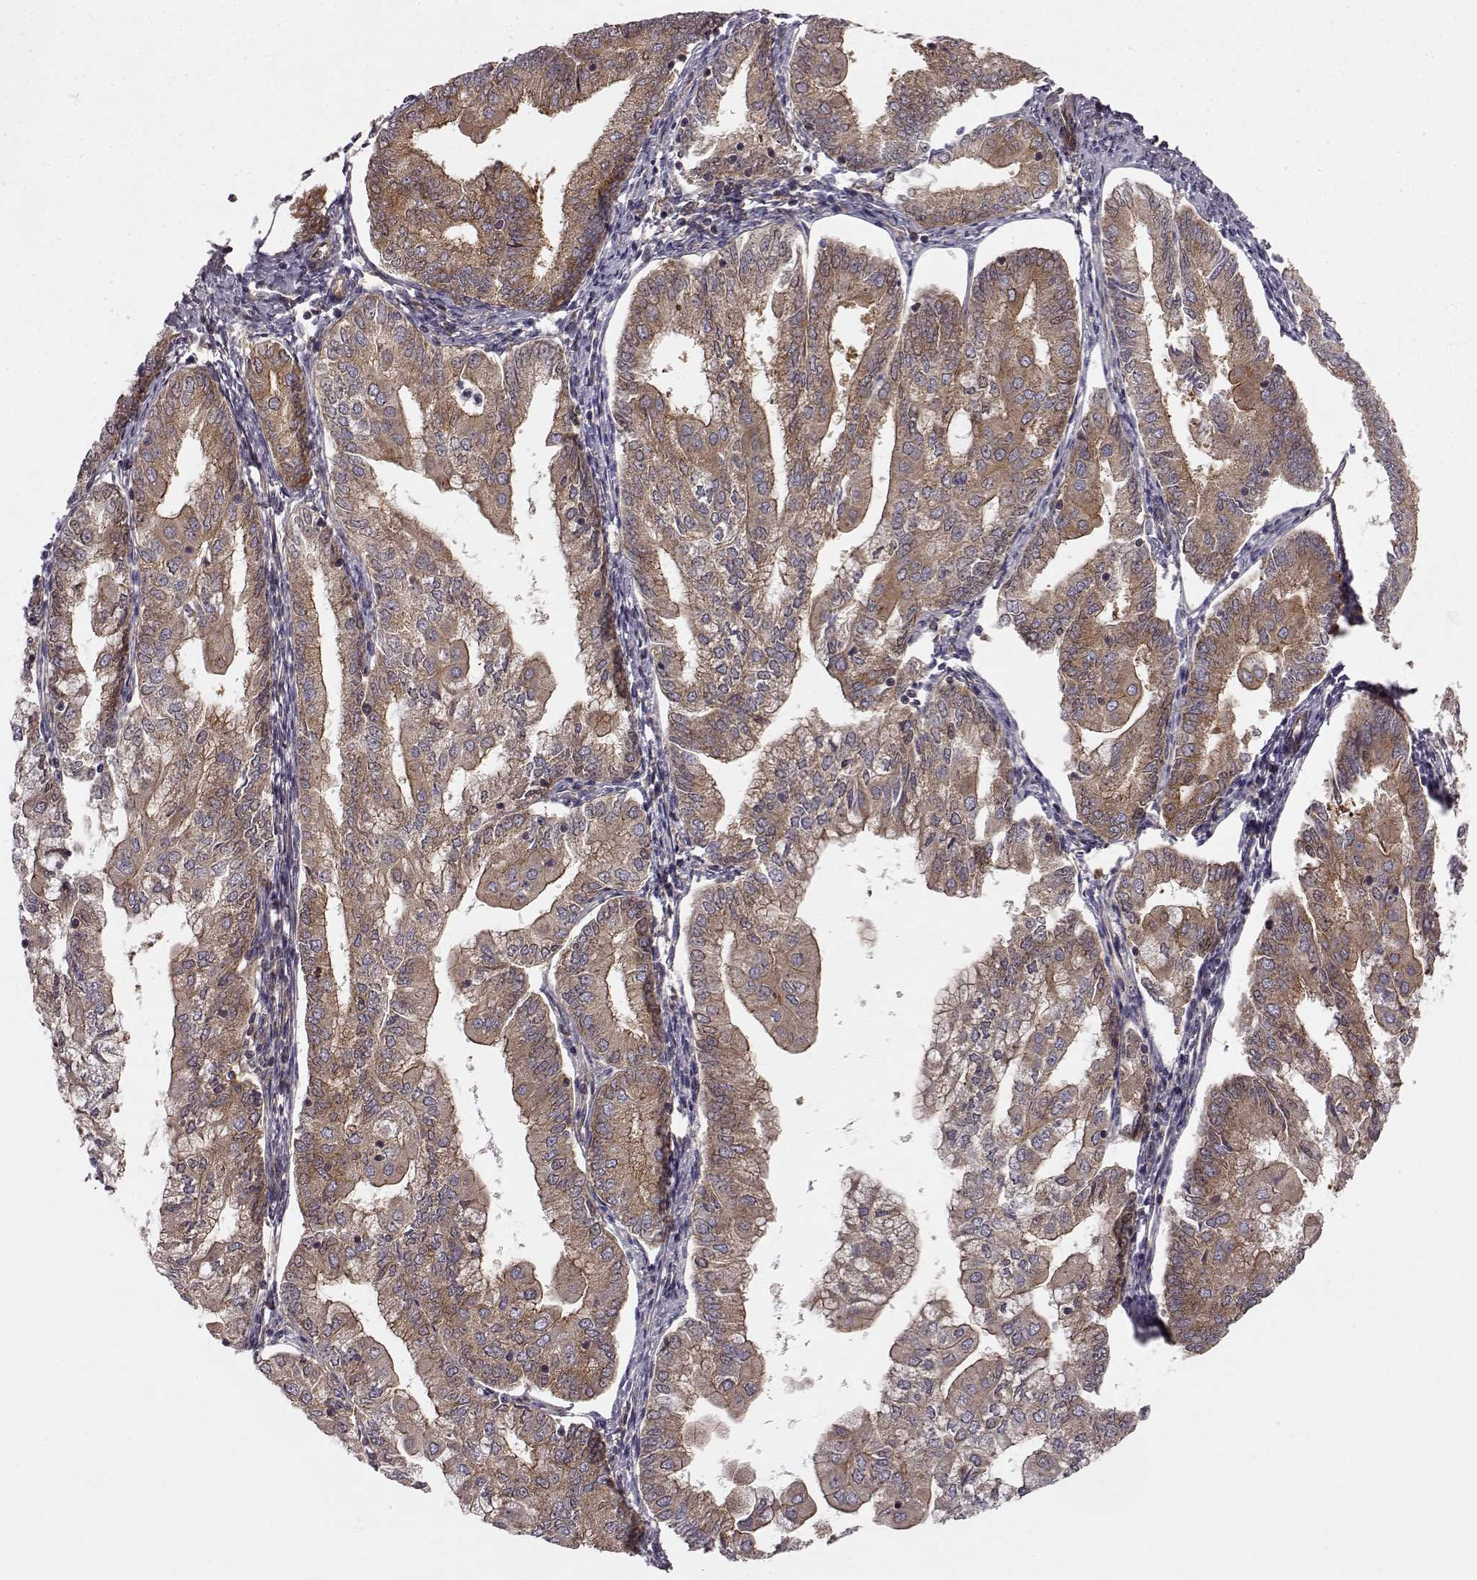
{"staining": {"intensity": "moderate", "quantity": "<25%", "location": "cytoplasmic/membranous"}, "tissue": "endometrial cancer", "cell_type": "Tumor cells", "image_type": "cancer", "snomed": [{"axis": "morphology", "description": "Adenocarcinoma, NOS"}, {"axis": "topography", "description": "Endometrium"}], "caption": "Brown immunohistochemical staining in human endometrial adenocarcinoma demonstrates moderate cytoplasmic/membranous expression in about <25% of tumor cells.", "gene": "RABGAP1", "patient": {"sex": "female", "age": 55}}